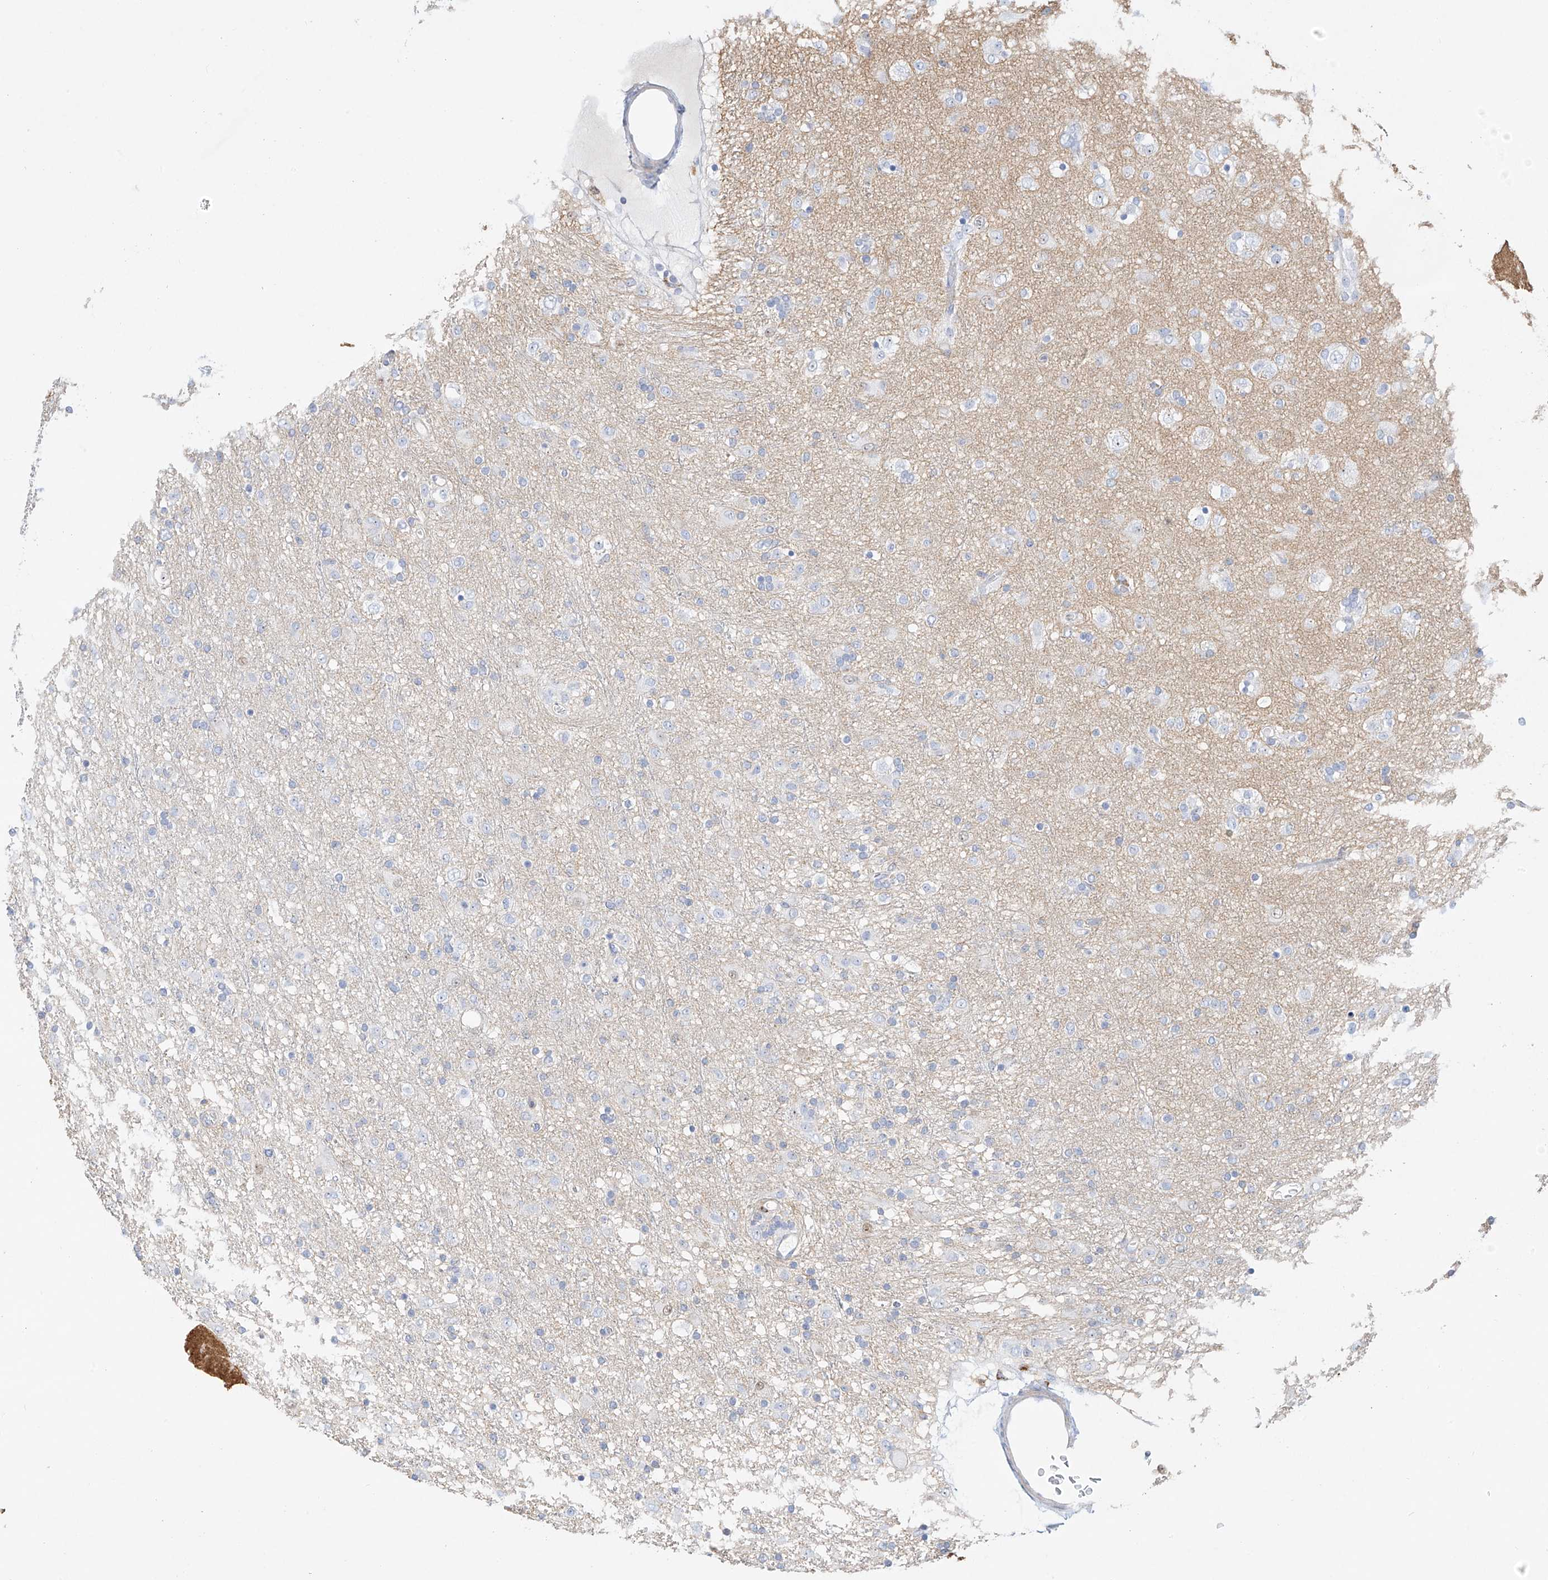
{"staining": {"intensity": "negative", "quantity": "none", "location": "none"}, "tissue": "glioma", "cell_type": "Tumor cells", "image_type": "cancer", "snomed": [{"axis": "morphology", "description": "Glioma, malignant, Low grade"}, {"axis": "topography", "description": "Brain"}], "caption": "The photomicrograph exhibits no staining of tumor cells in malignant low-grade glioma. The staining was performed using DAB to visualize the protein expression in brown, while the nuclei were stained in blue with hematoxylin (Magnification: 20x).", "gene": "SNU13", "patient": {"sex": "male", "age": 65}}